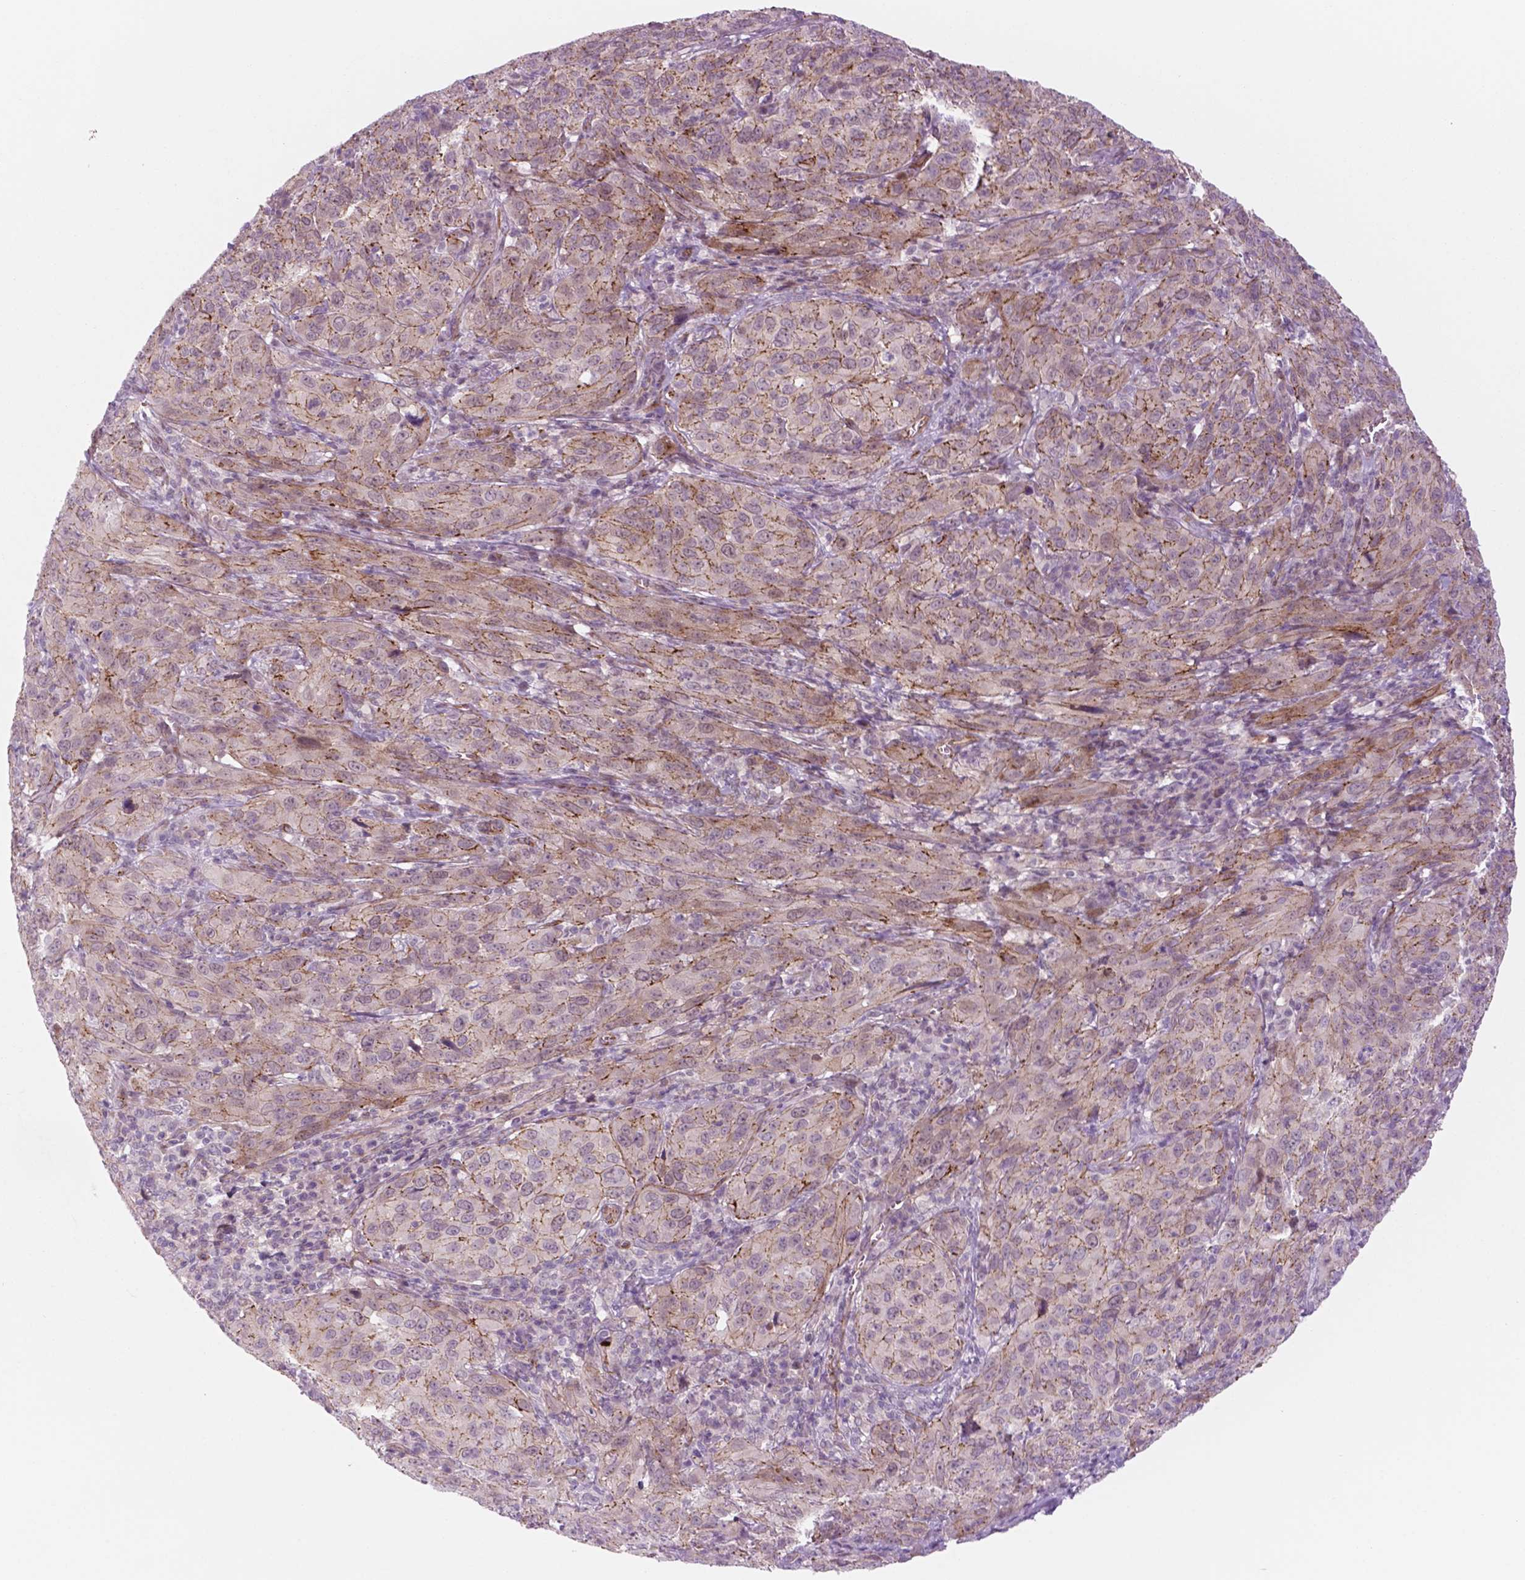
{"staining": {"intensity": "moderate", "quantity": "25%-75%", "location": "cytoplasmic/membranous"}, "tissue": "cervical cancer", "cell_type": "Tumor cells", "image_type": "cancer", "snomed": [{"axis": "morphology", "description": "Normal tissue, NOS"}, {"axis": "morphology", "description": "Squamous cell carcinoma, NOS"}, {"axis": "topography", "description": "Cervix"}], "caption": "An image showing moderate cytoplasmic/membranous positivity in approximately 25%-75% of tumor cells in cervical squamous cell carcinoma, as visualized by brown immunohistochemical staining.", "gene": "RND3", "patient": {"sex": "female", "age": 51}}